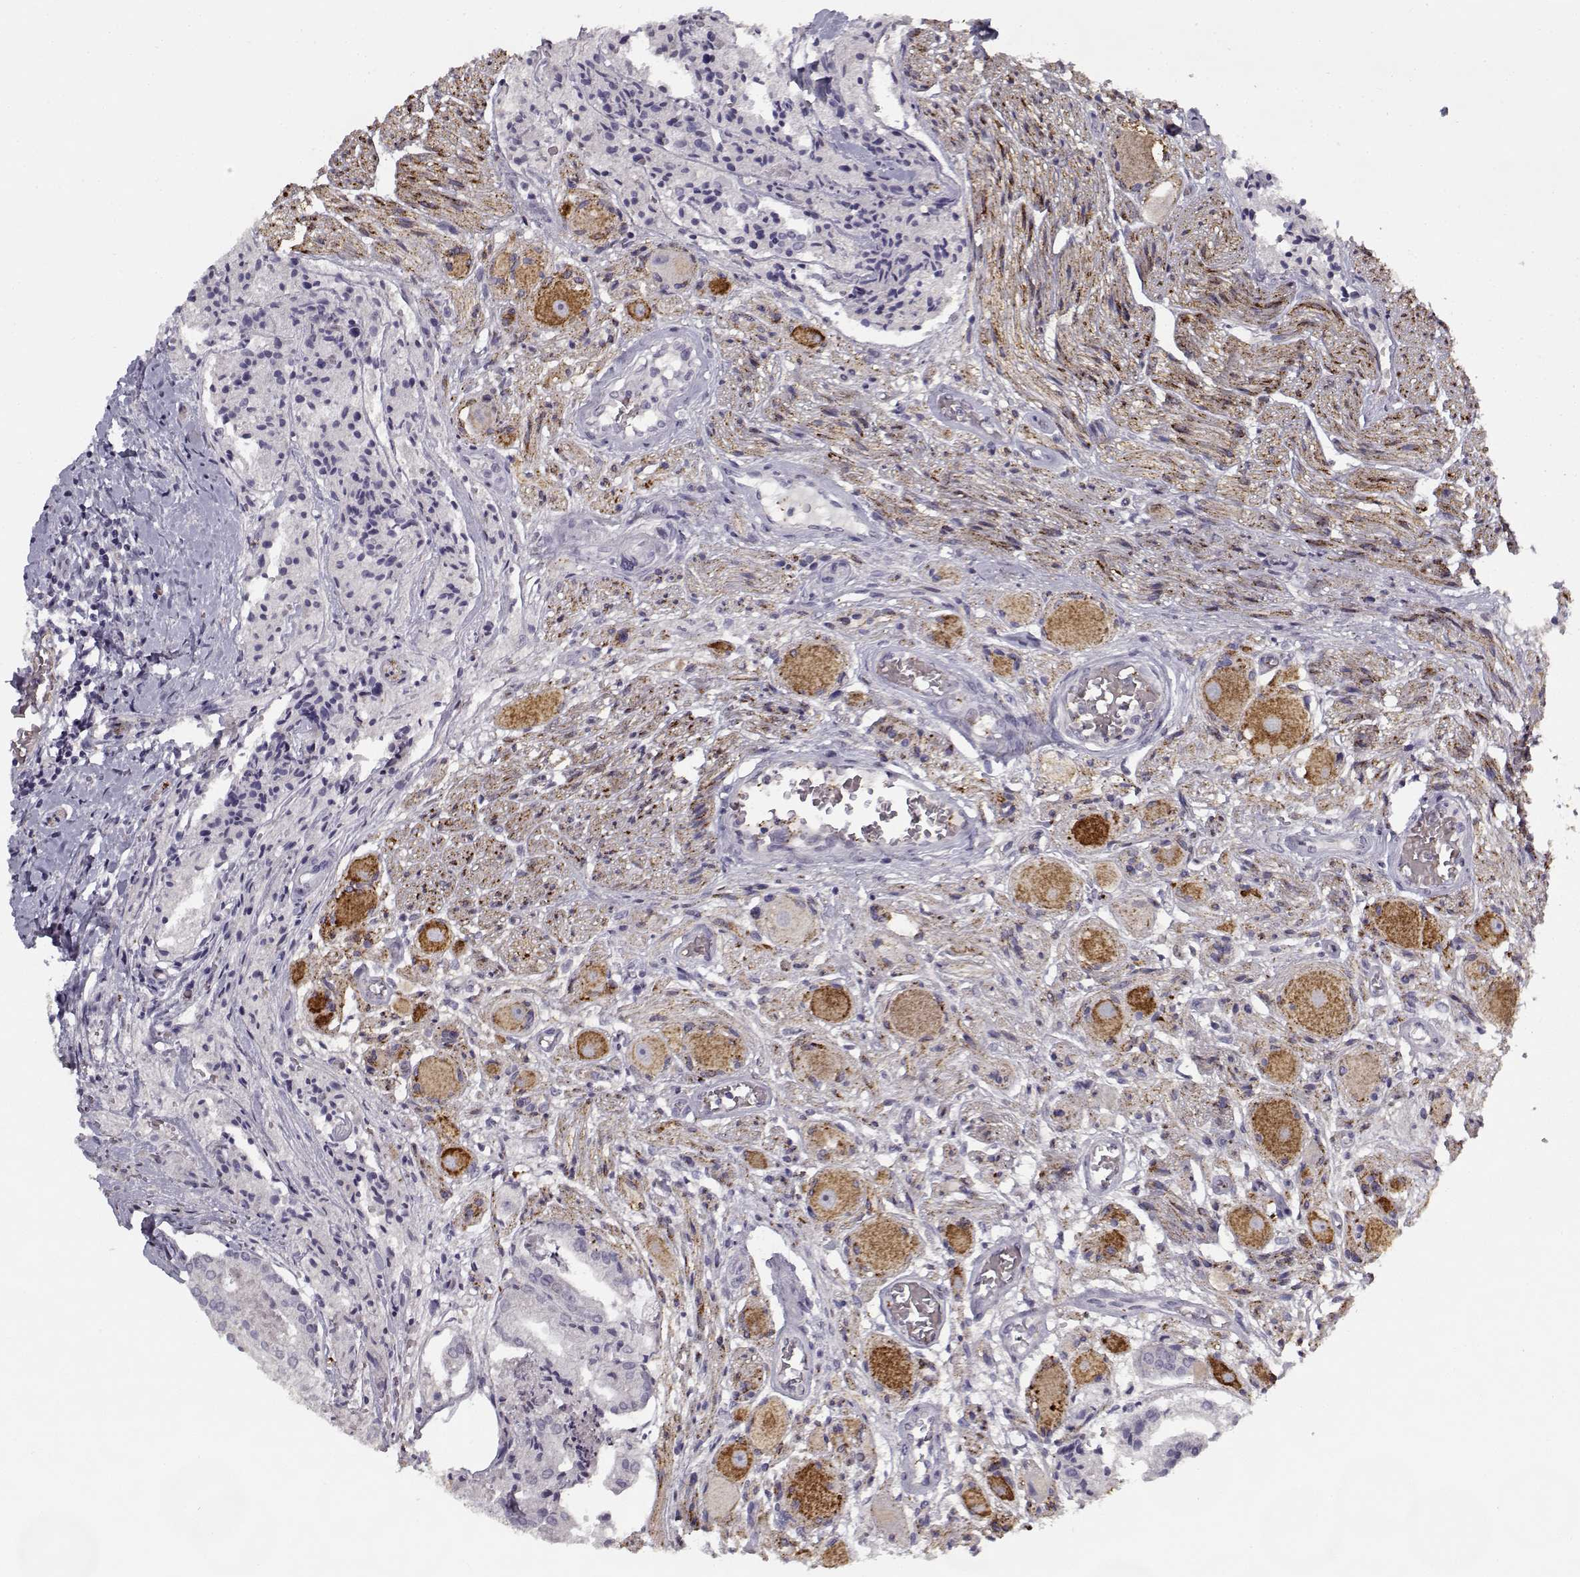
{"staining": {"intensity": "negative", "quantity": "none", "location": "none"}, "tissue": "prostate cancer", "cell_type": "Tumor cells", "image_type": "cancer", "snomed": [{"axis": "morphology", "description": "Adenocarcinoma, NOS"}, {"axis": "topography", "description": "Prostate and seminal vesicle, NOS"}, {"axis": "topography", "description": "Prostate"}], "caption": "The immunohistochemistry photomicrograph has no significant positivity in tumor cells of prostate adenocarcinoma tissue. The staining is performed using DAB (3,3'-diaminobenzidine) brown chromogen with nuclei counter-stained in using hematoxylin.", "gene": "SNCA", "patient": {"sex": "male", "age": 44}}